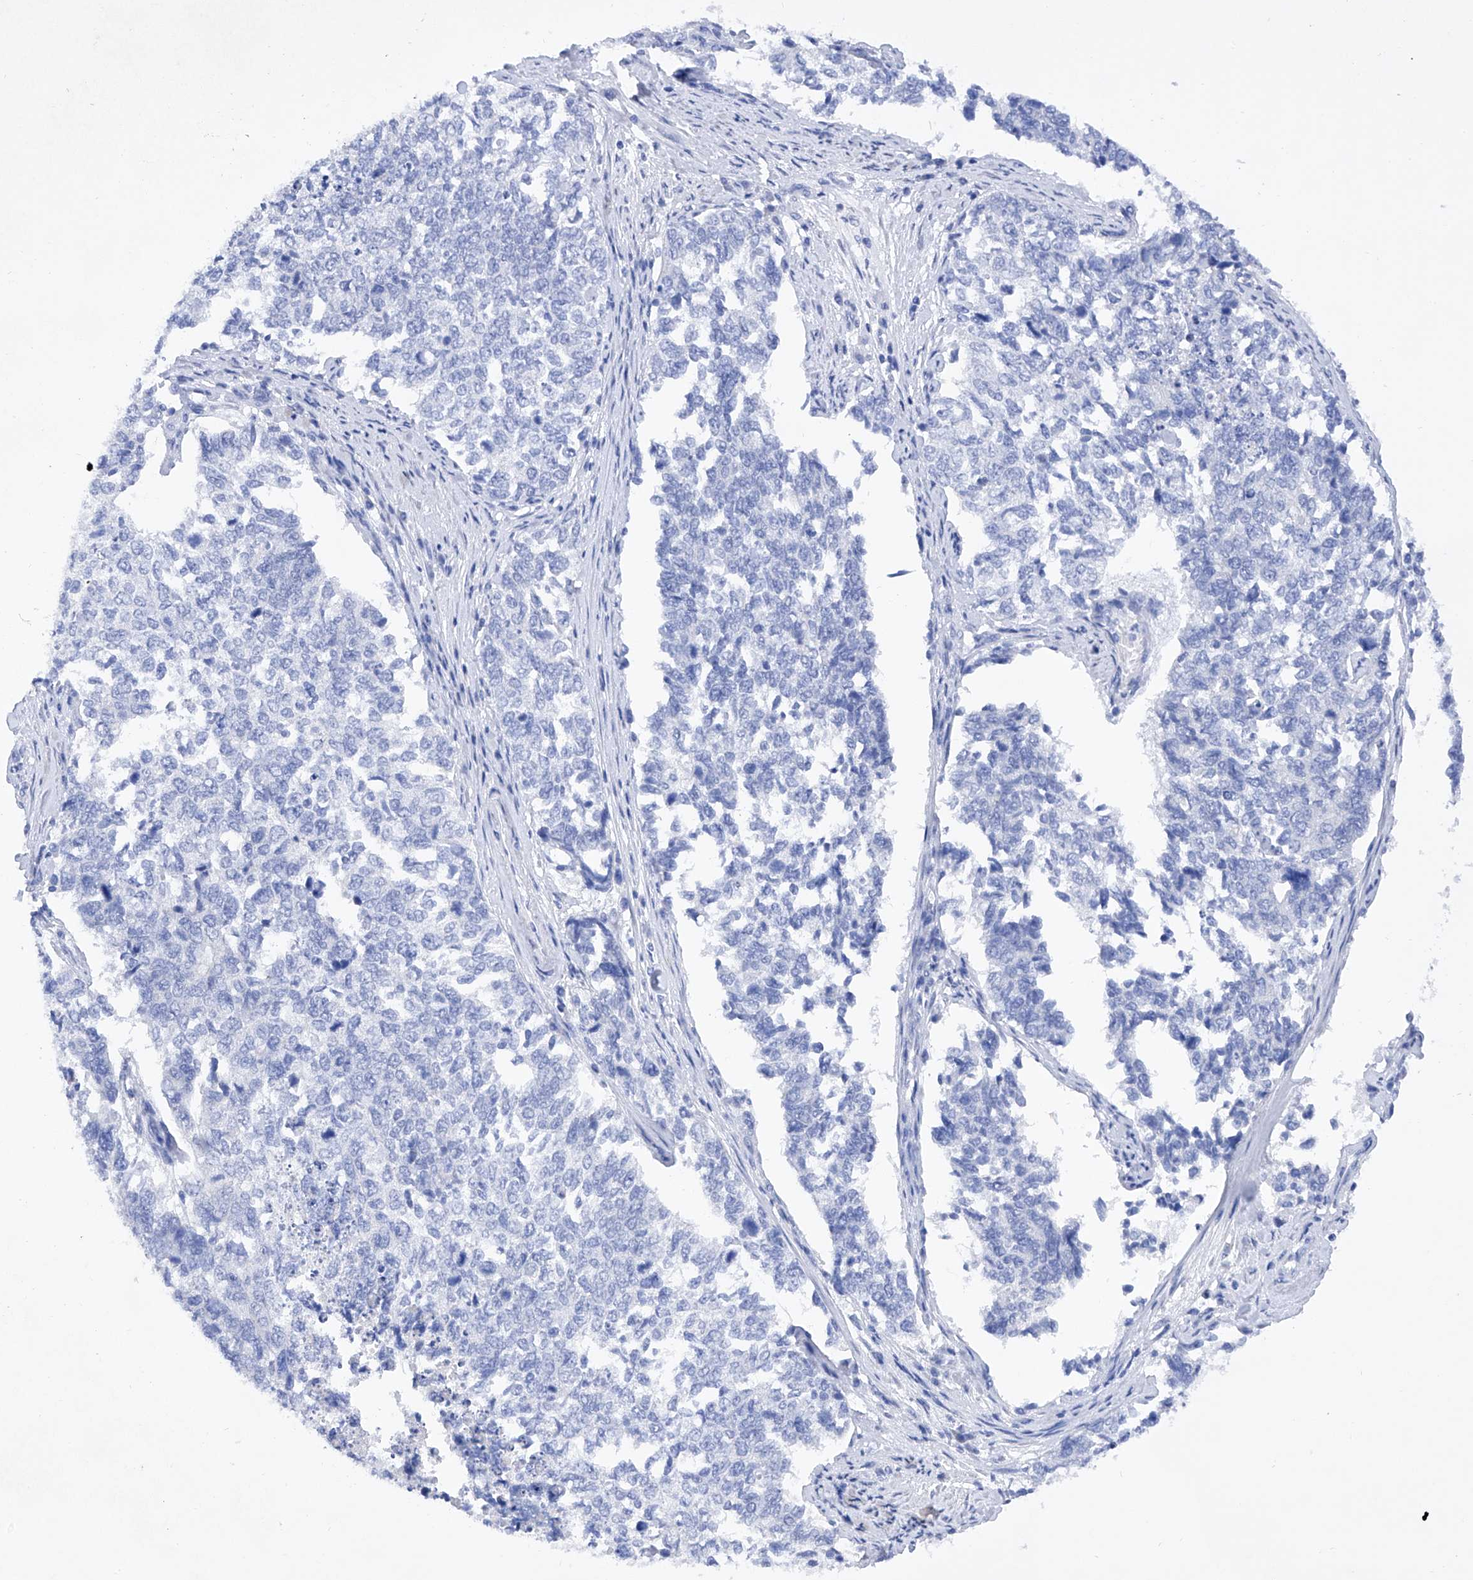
{"staining": {"intensity": "negative", "quantity": "none", "location": "none"}, "tissue": "cervical cancer", "cell_type": "Tumor cells", "image_type": "cancer", "snomed": [{"axis": "morphology", "description": "Squamous cell carcinoma, NOS"}, {"axis": "topography", "description": "Cervix"}], "caption": "Tumor cells are negative for protein expression in human cervical cancer.", "gene": "BARX2", "patient": {"sex": "female", "age": 63}}